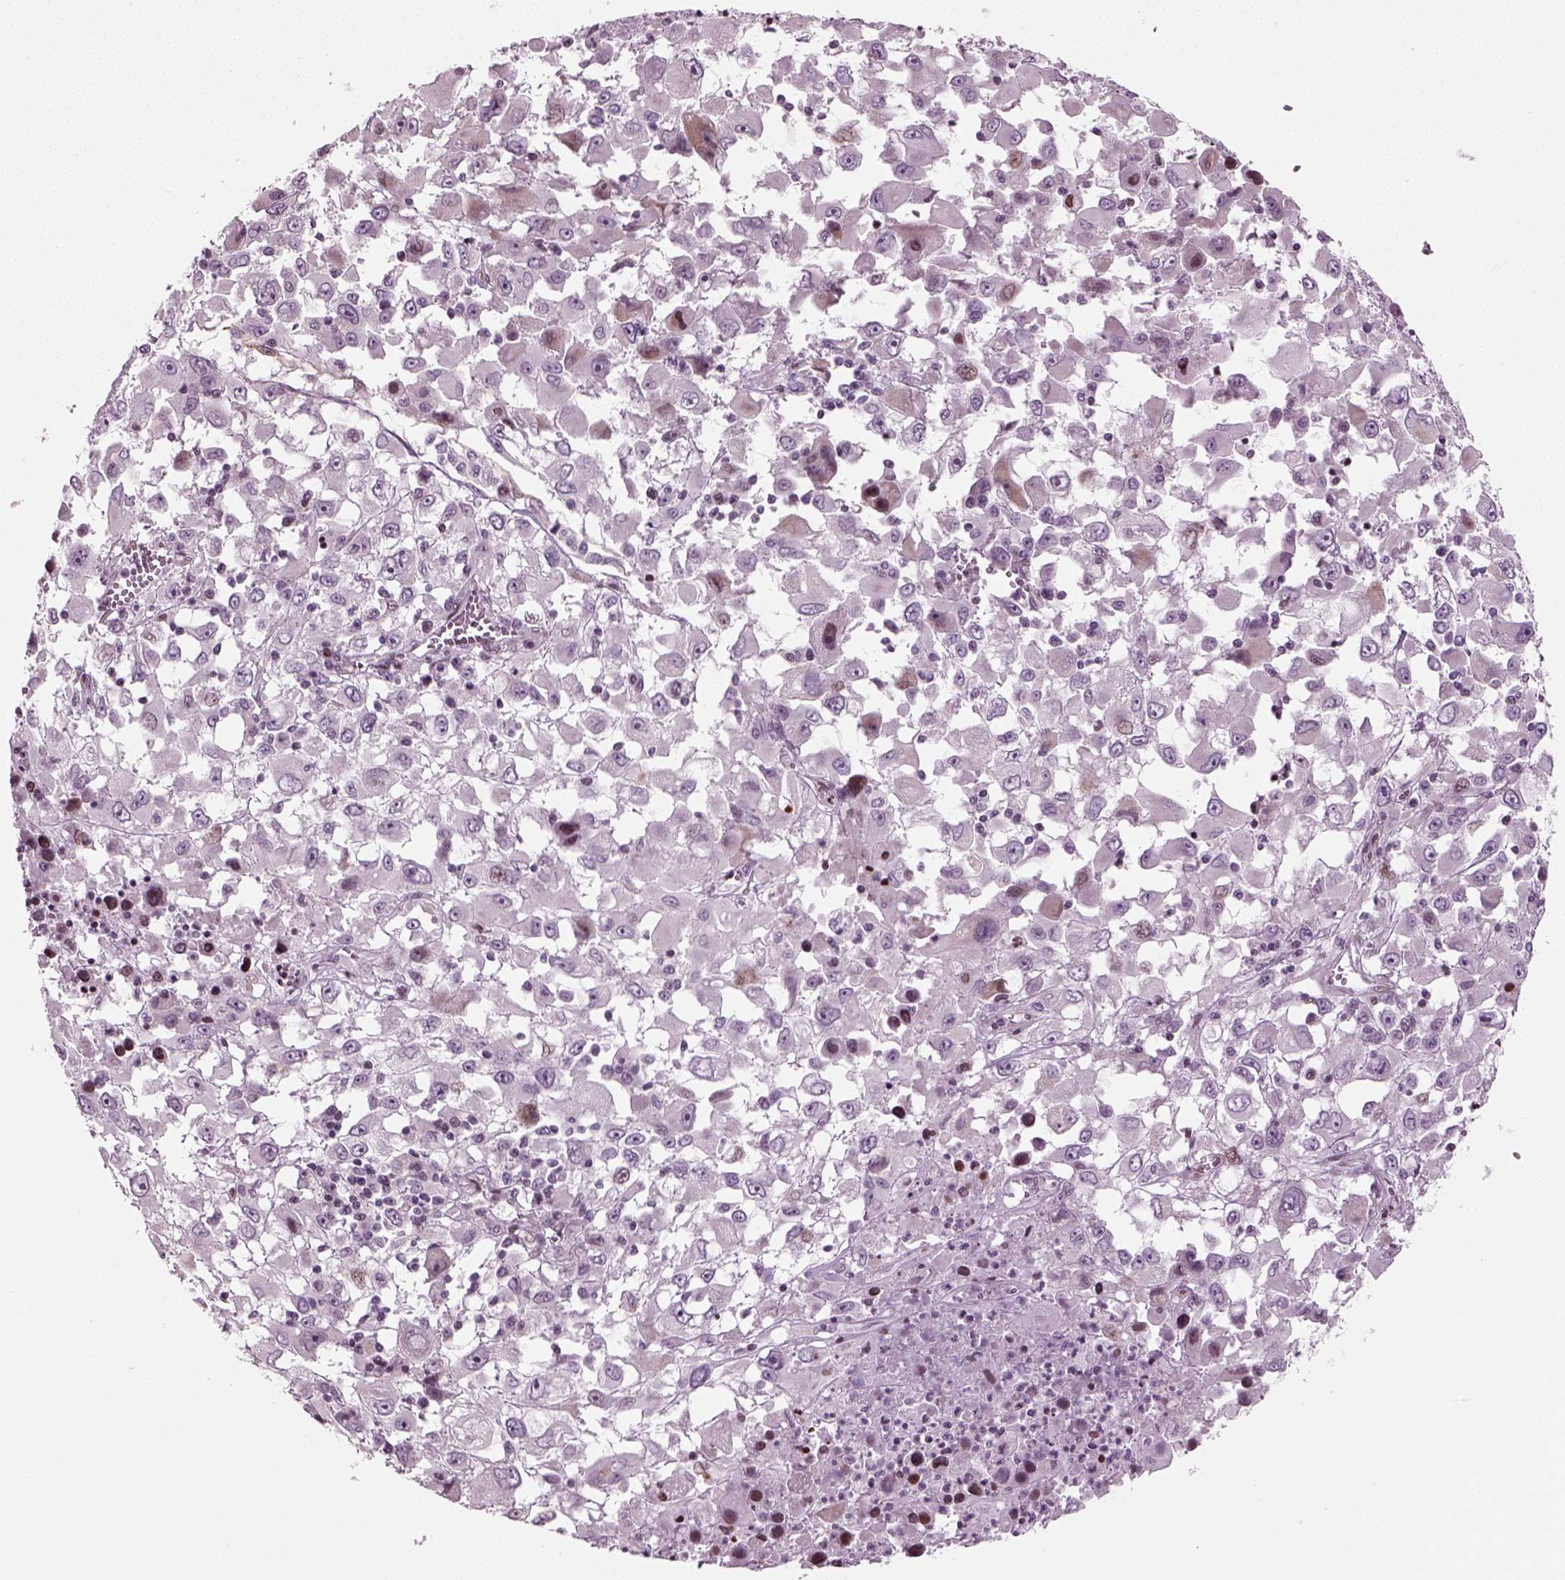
{"staining": {"intensity": "negative", "quantity": "none", "location": "none"}, "tissue": "melanoma", "cell_type": "Tumor cells", "image_type": "cancer", "snomed": [{"axis": "morphology", "description": "Malignant melanoma, Metastatic site"}, {"axis": "topography", "description": "Soft tissue"}], "caption": "A photomicrograph of malignant melanoma (metastatic site) stained for a protein exhibits no brown staining in tumor cells.", "gene": "HEYL", "patient": {"sex": "male", "age": 50}}